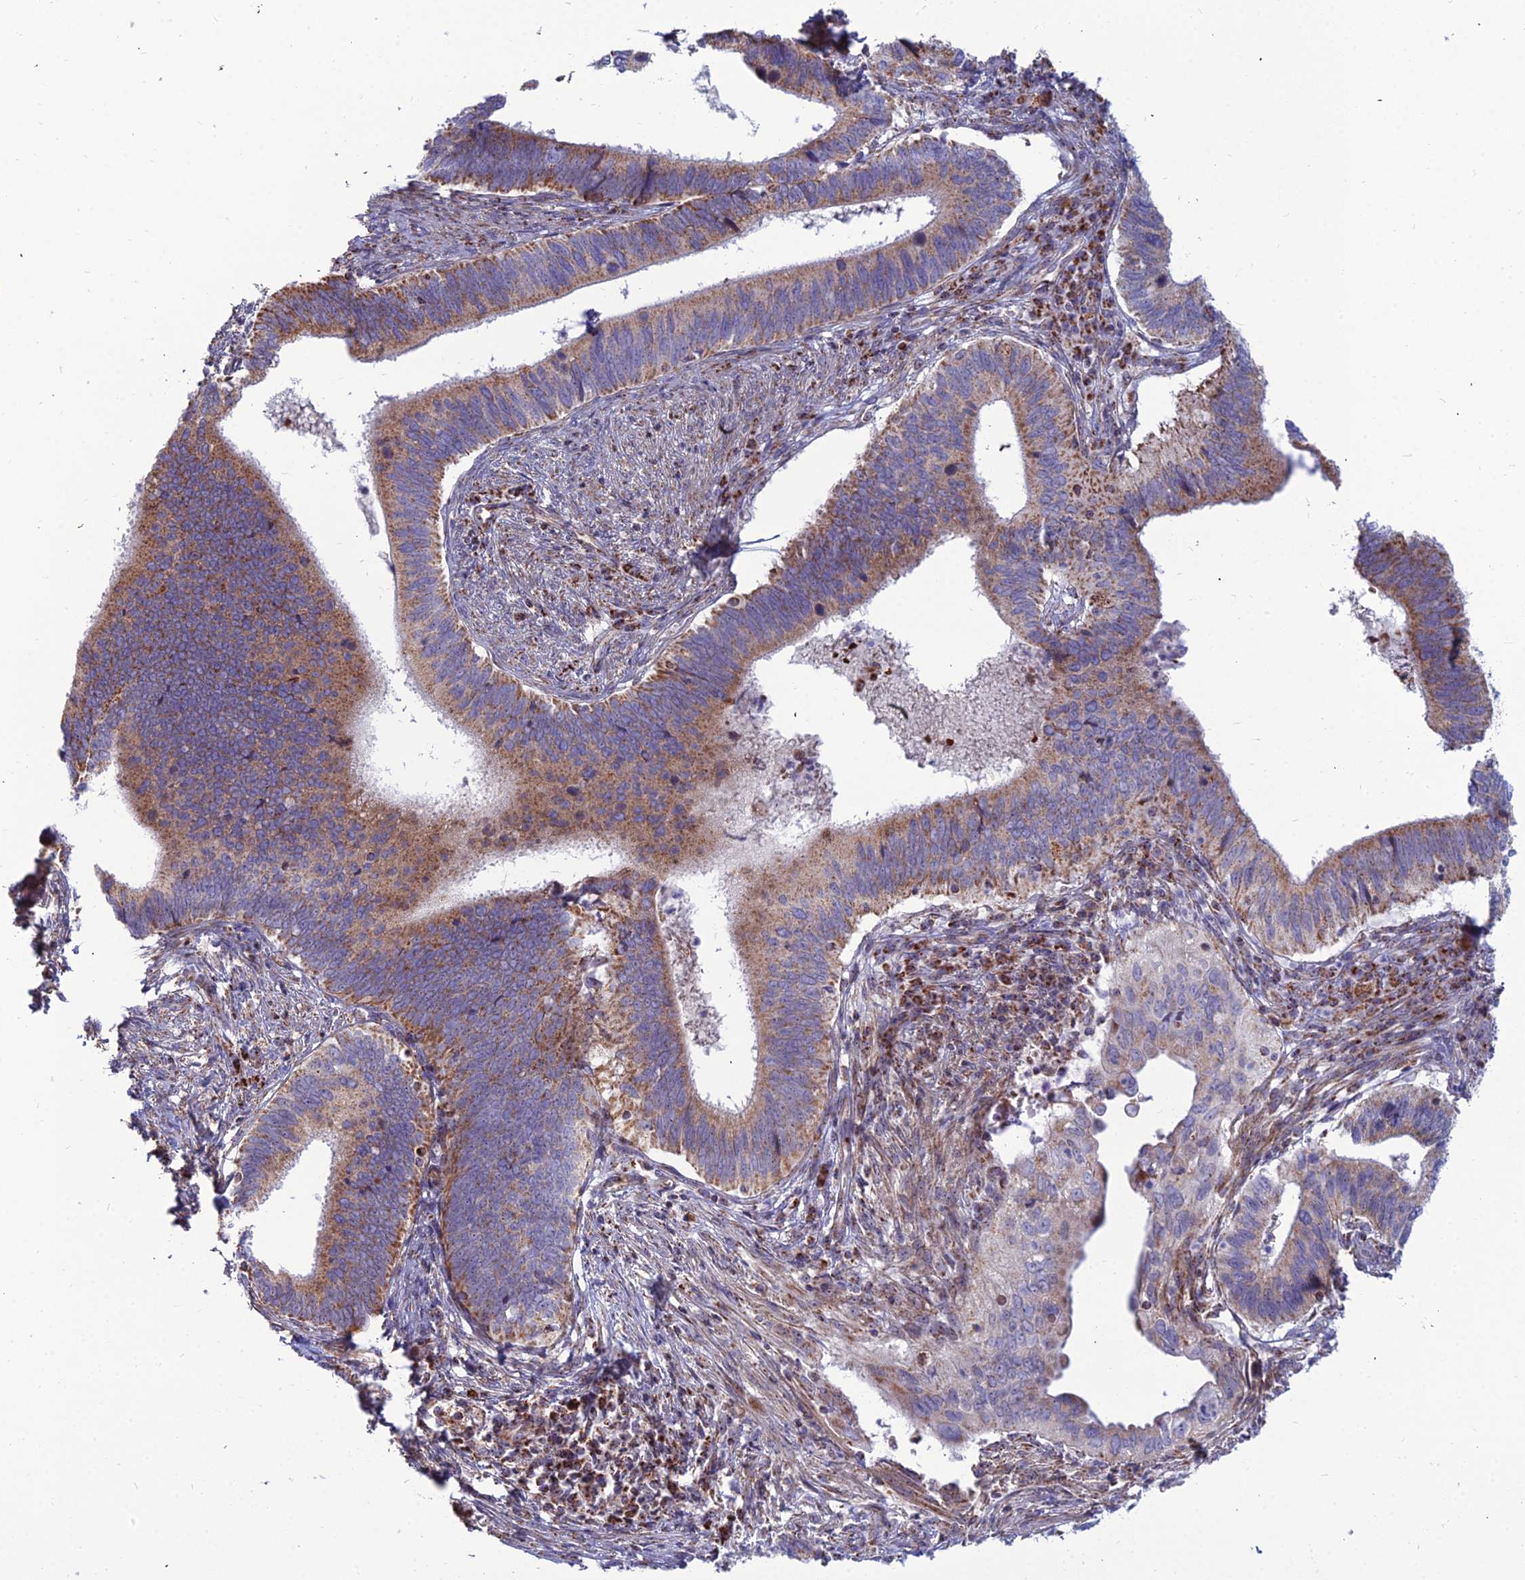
{"staining": {"intensity": "strong", "quantity": "25%-75%", "location": "cytoplasmic/membranous"}, "tissue": "cervical cancer", "cell_type": "Tumor cells", "image_type": "cancer", "snomed": [{"axis": "morphology", "description": "Adenocarcinoma, NOS"}, {"axis": "topography", "description": "Cervix"}], "caption": "Immunohistochemistry (DAB) staining of cervical adenocarcinoma exhibits strong cytoplasmic/membranous protein expression in about 25%-75% of tumor cells. (IHC, brightfield microscopy, high magnification).", "gene": "SLC35F4", "patient": {"sex": "female", "age": 42}}